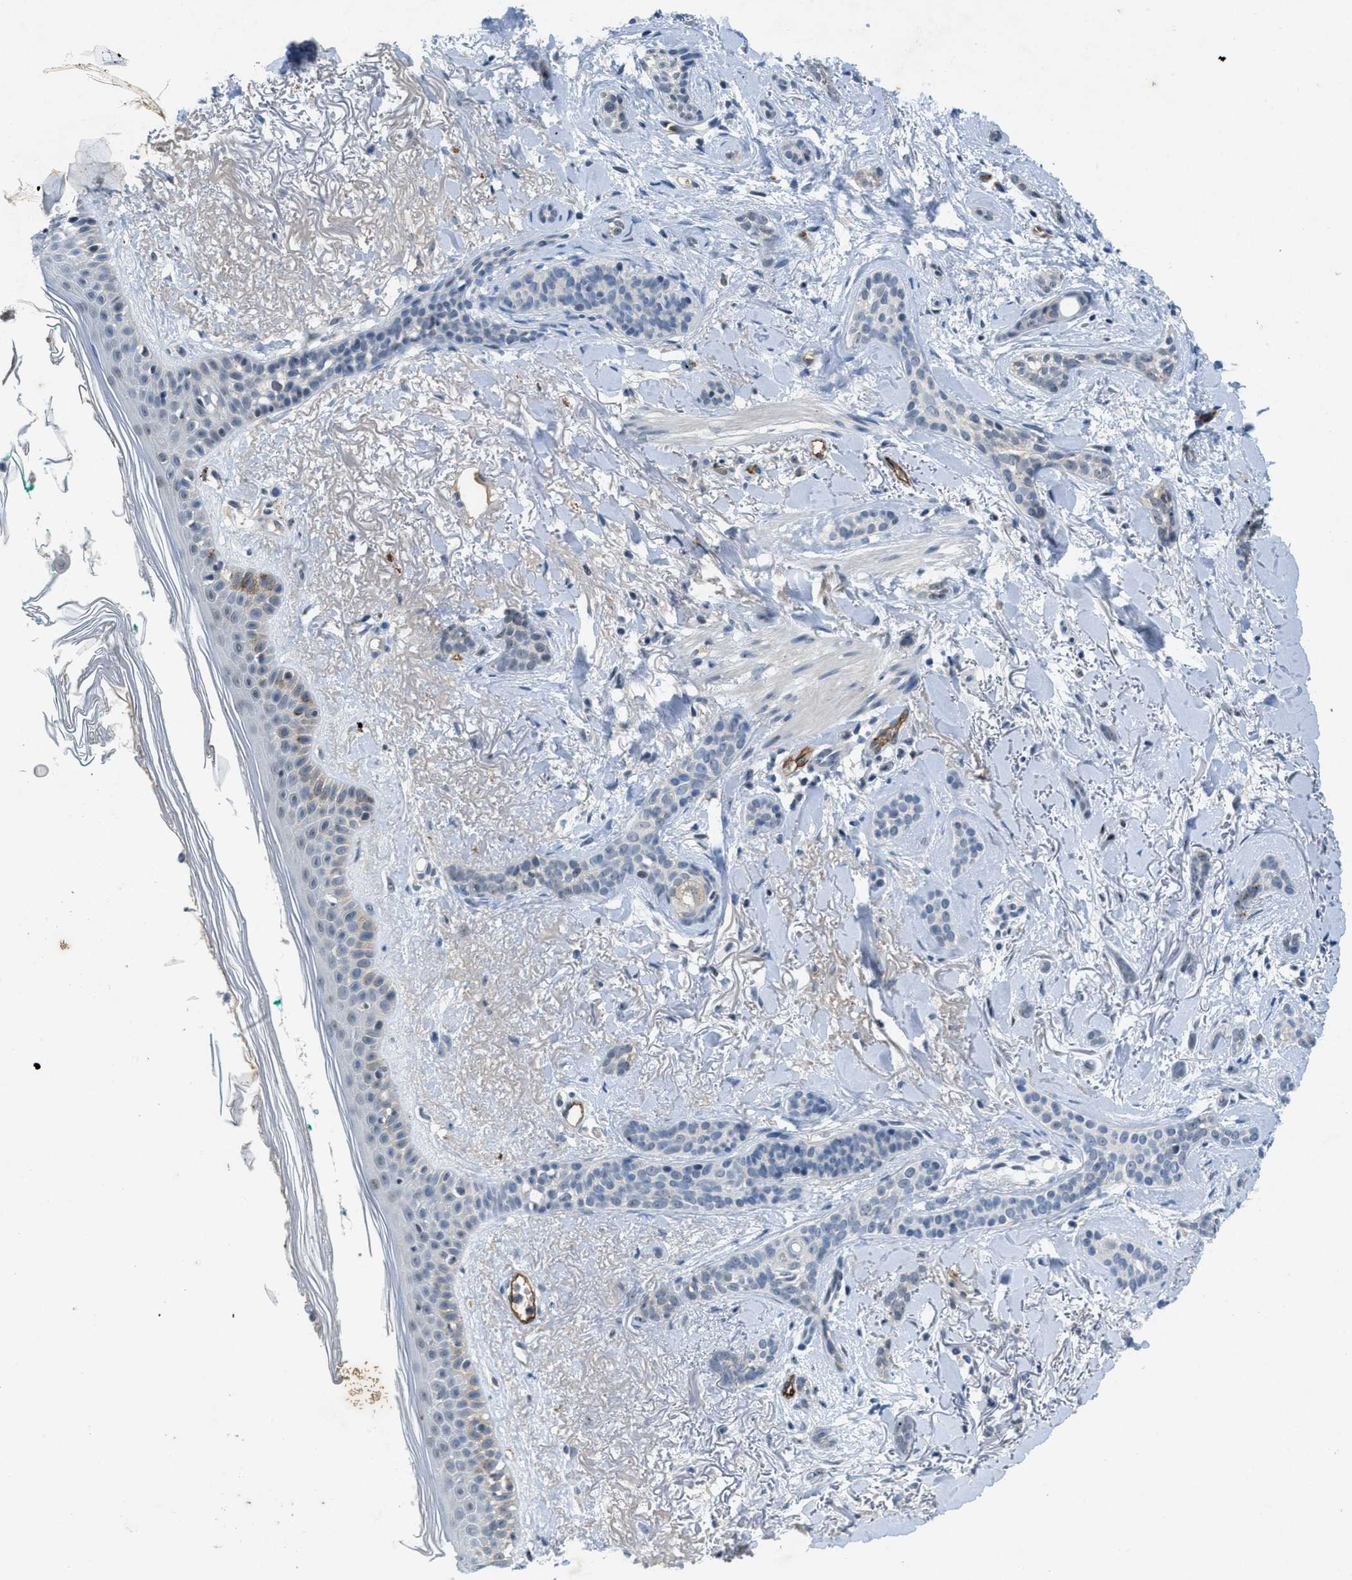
{"staining": {"intensity": "negative", "quantity": "none", "location": "none"}, "tissue": "skin cancer", "cell_type": "Tumor cells", "image_type": "cancer", "snomed": [{"axis": "morphology", "description": "Basal cell carcinoma"}, {"axis": "morphology", "description": "Adnexal tumor, benign"}, {"axis": "topography", "description": "Skin"}], "caption": "This is a photomicrograph of immunohistochemistry (IHC) staining of skin benign adnexal tumor, which shows no positivity in tumor cells. (DAB (3,3'-diaminobenzidine) IHC with hematoxylin counter stain).", "gene": "SLCO2A1", "patient": {"sex": "female", "age": 42}}